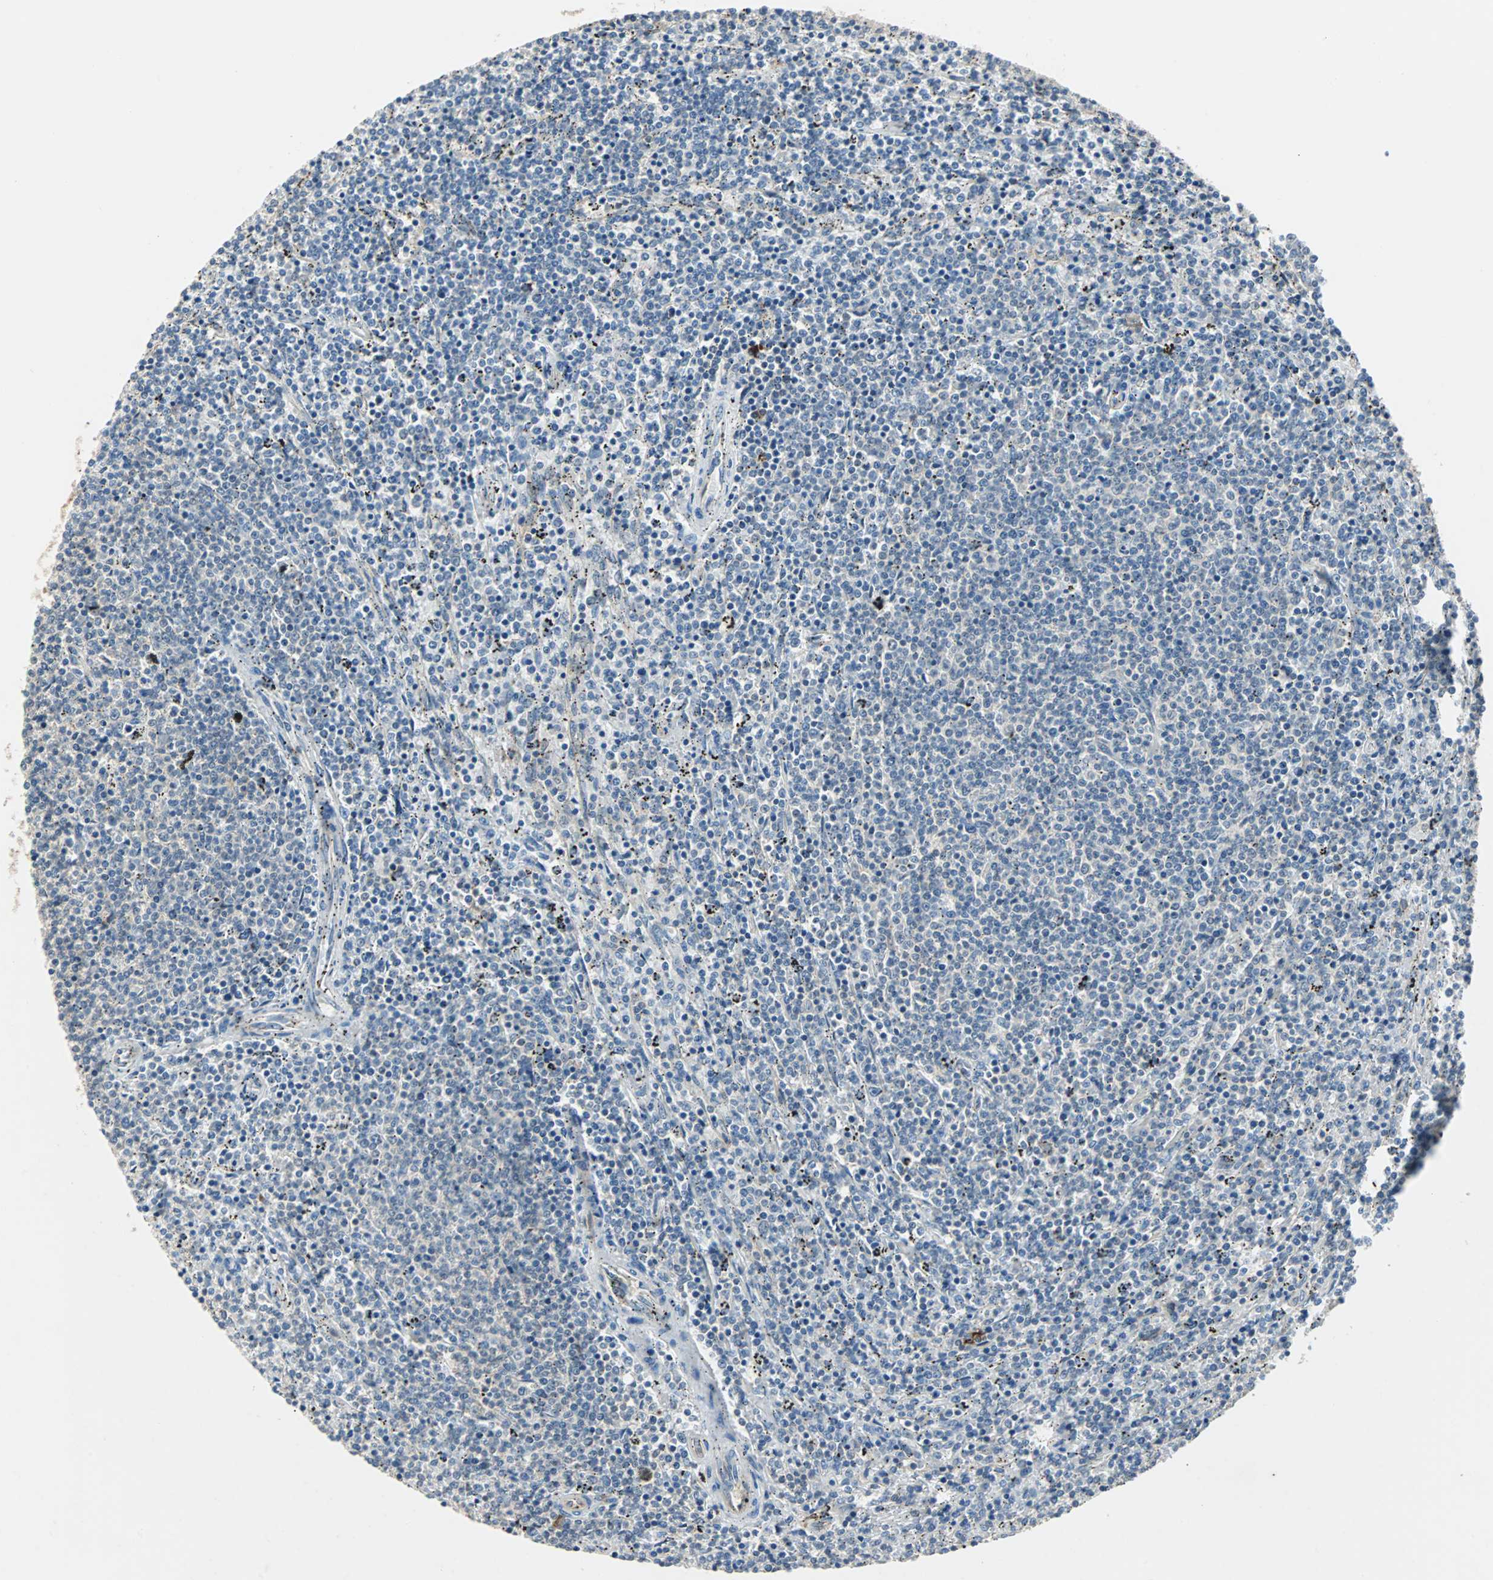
{"staining": {"intensity": "negative", "quantity": "none", "location": "none"}, "tissue": "lymphoma", "cell_type": "Tumor cells", "image_type": "cancer", "snomed": [{"axis": "morphology", "description": "Malignant lymphoma, non-Hodgkin's type, Low grade"}, {"axis": "topography", "description": "Spleen"}], "caption": "High magnification brightfield microscopy of malignant lymphoma, non-Hodgkin's type (low-grade) stained with DAB (3,3'-diaminobenzidine) (brown) and counterstained with hematoxylin (blue): tumor cells show no significant positivity. (Brightfield microscopy of DAB immunohistochemistry (IHC) at high magnification).", "gene": "CMC2", "patient": {"sex": "female", "age": 50}}